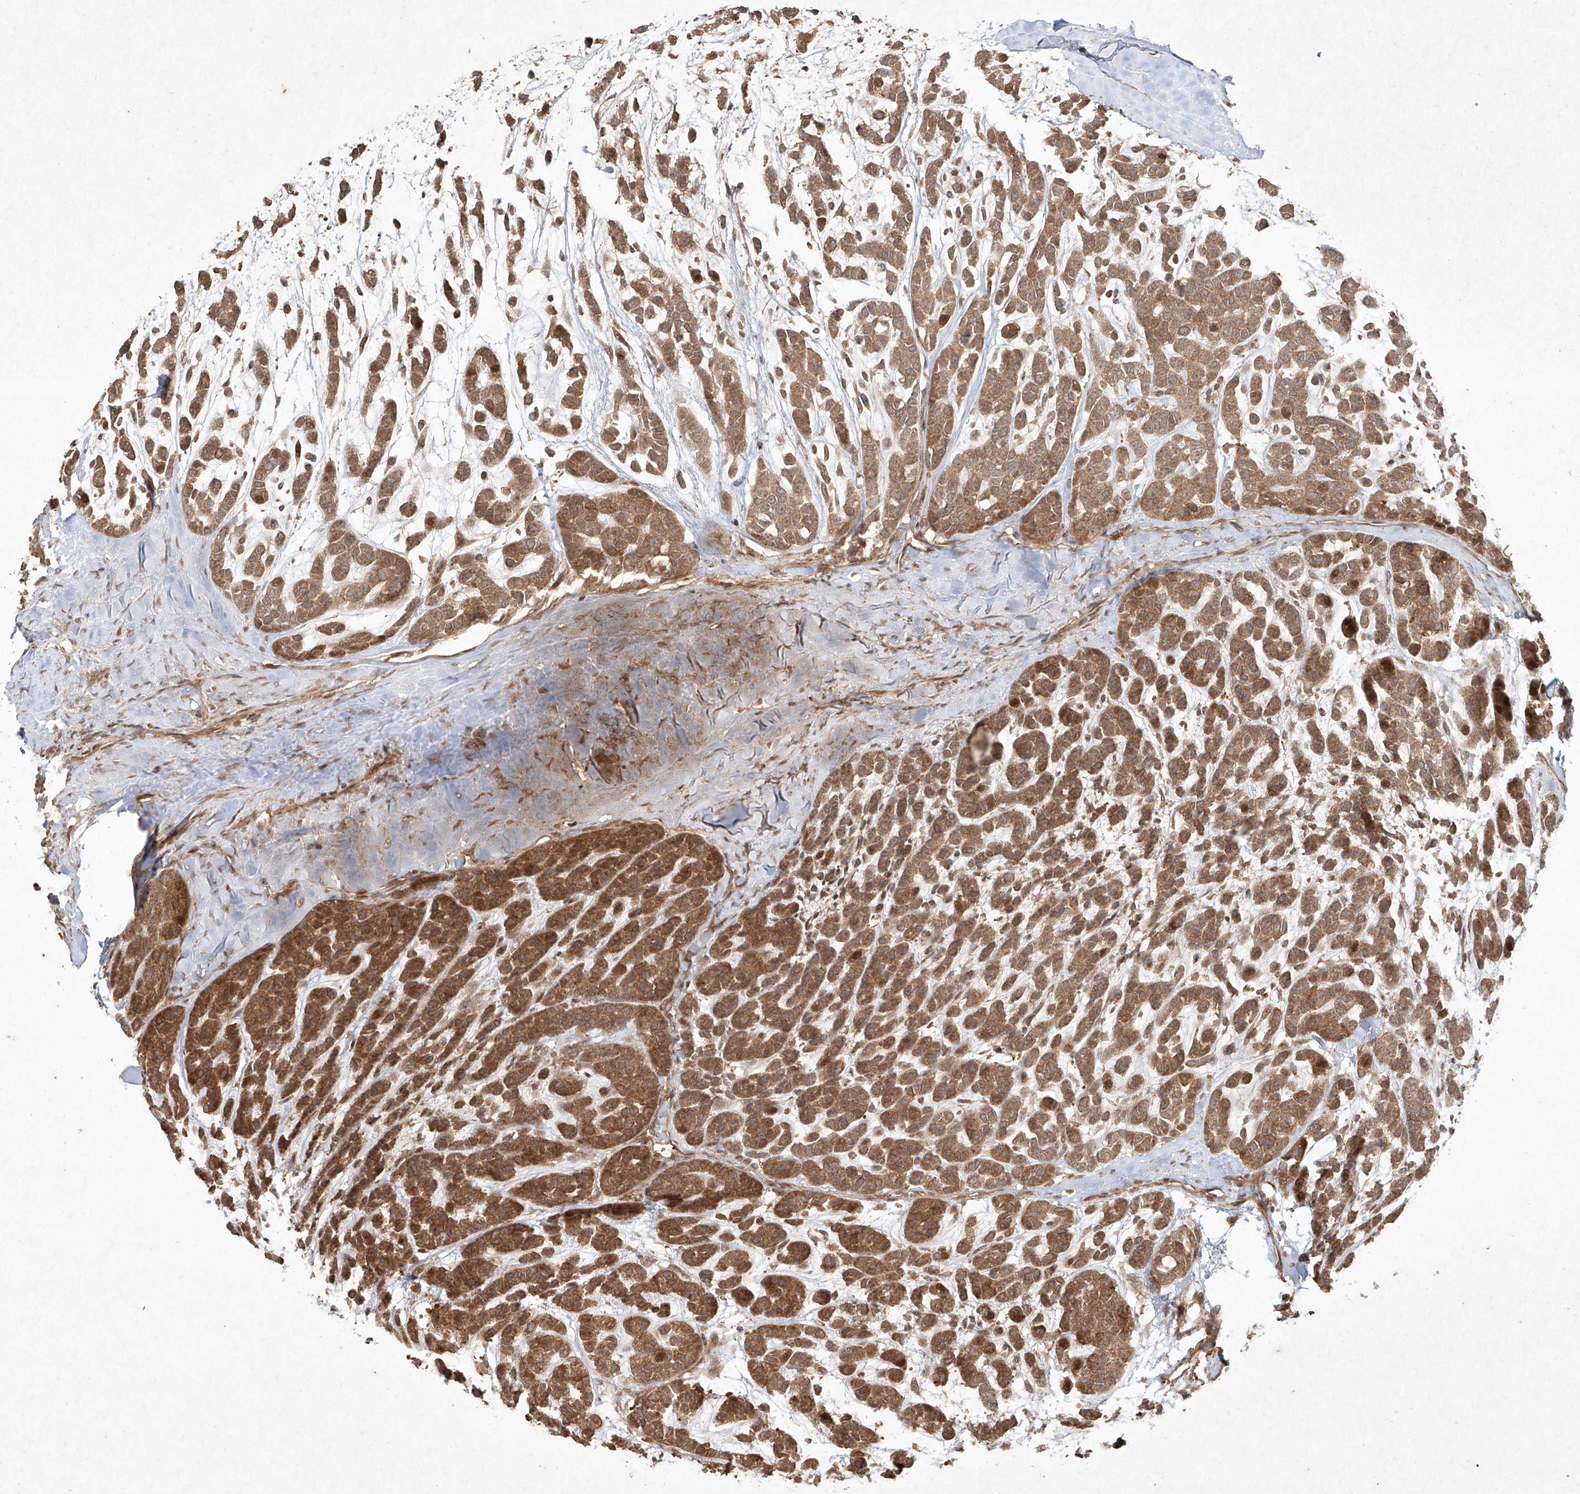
{"staining": {"intensity": "moderate", "quantity": ">75%", "location": "cytoplasmic/membranous"}, "tissue": "head and neck cancer", "cell_type": "Tumor cells", "image_type": "cancer", "snomed": [{"axis": "morphology", "description": "Adenocarcinoma, NOS"}, {"axis": "morphology", "description": "Adenoma, NOS"}, {"axis": "topography", "description": "Head-Neck"}], "caption": "Tumor cells show medium levels of moderate cytoplasmic/membranous expression in approximately >75% of cells in human adenocarcinoma (head and neck).", "gene": "CYYR1", "patient": {"sex": "female", "age": 55}}